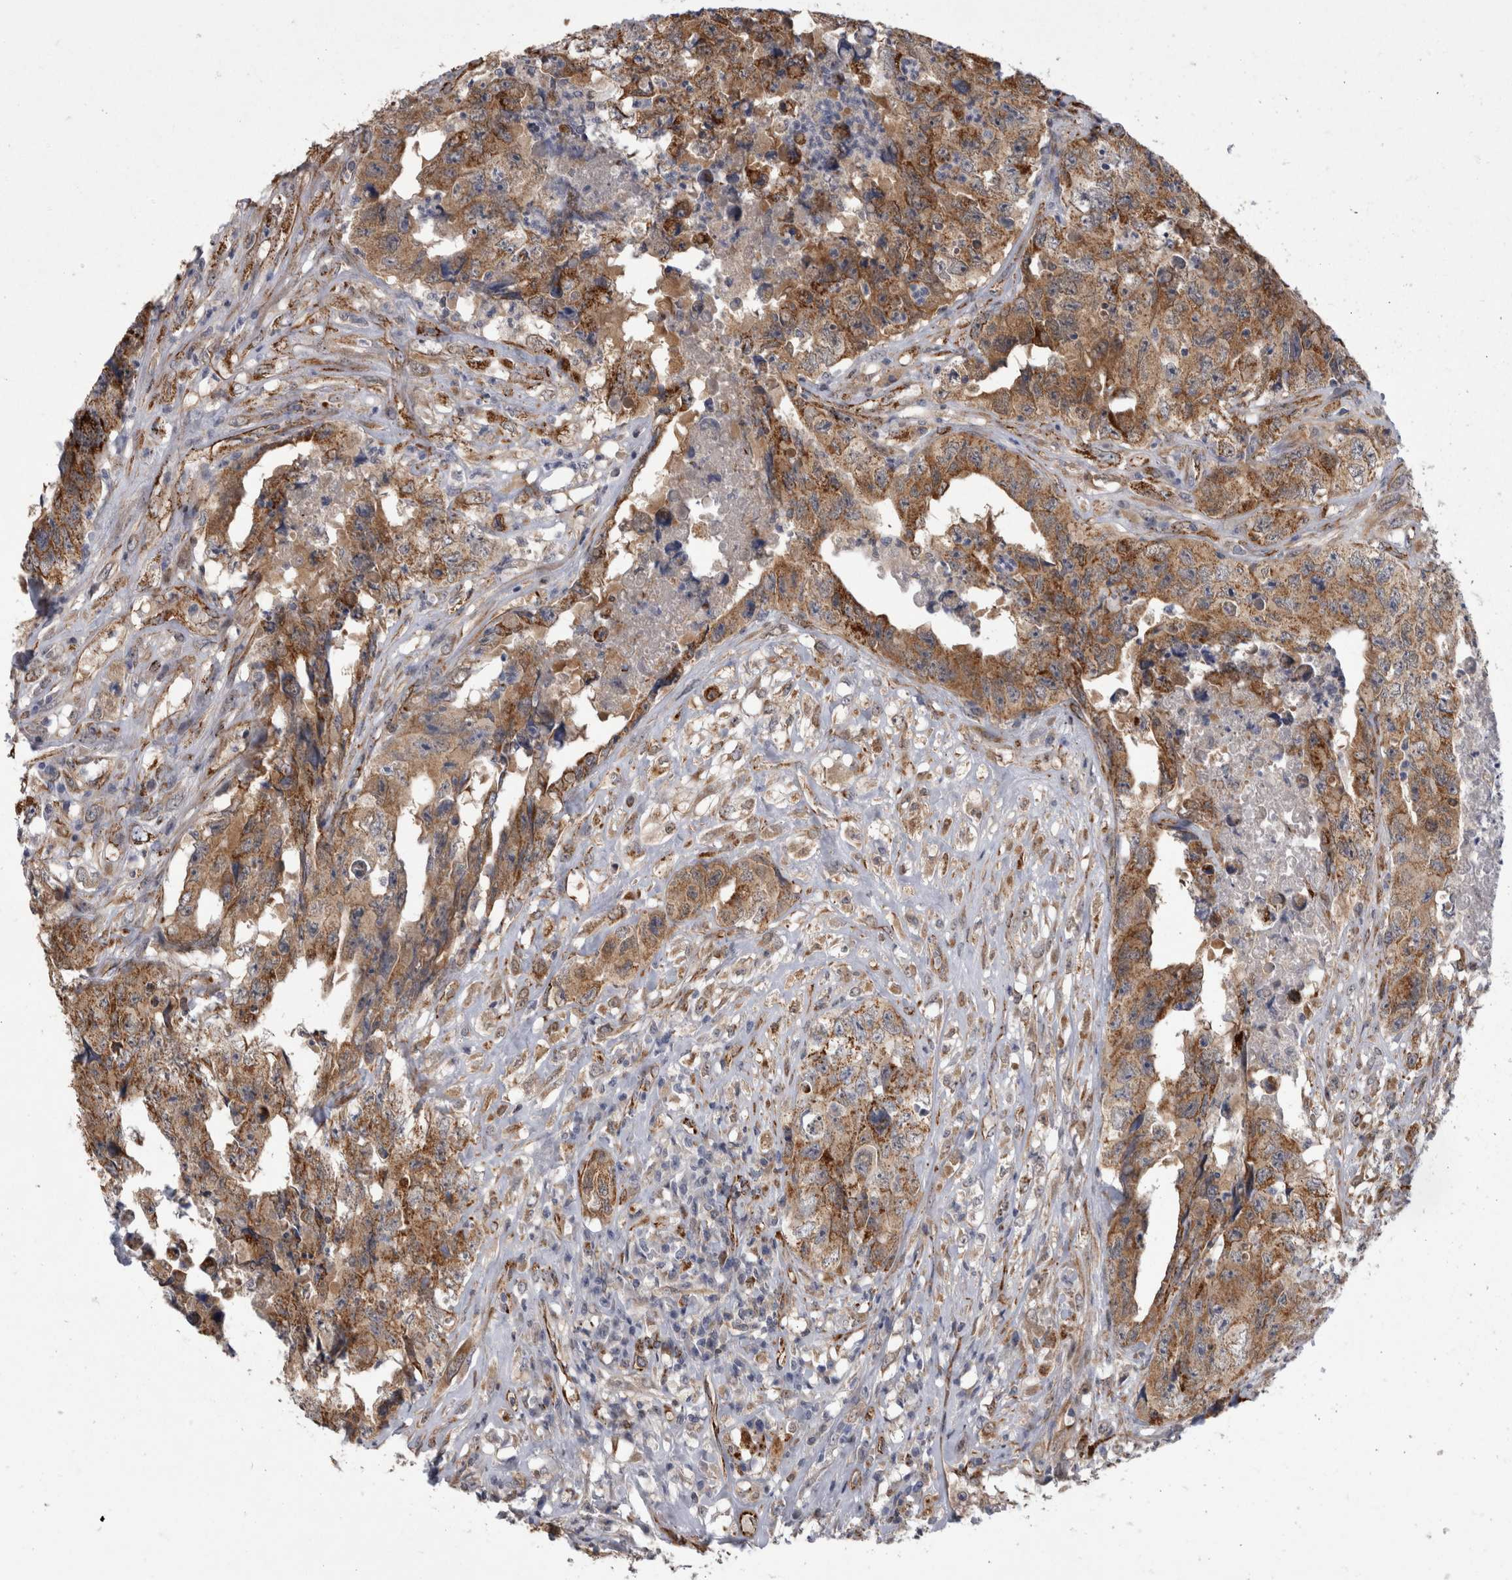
{"staining": {"intensity": "moderate", "quantity": ">75%", "location": "cytoplasmic/membranous"}, "tissue": "testis cancer", "cell_type": "Tumor cells", "image_type": "cancer", "snomed": [{"axis": "morphology", "description": "Carcinoma, Embryonal, NOS"}, {"axis": "topography", "description": "Testis"}], "caption": "A high-resolution micrograph shows immunohistochemistry (IHC) staining of testis embryonal carcinoma, which exhibits moderate cytoplasmic/membranous positivity in about >75% of tumor cells.", "gene": "ACOT7", "patient": {"sex": "male", "age": 32}}